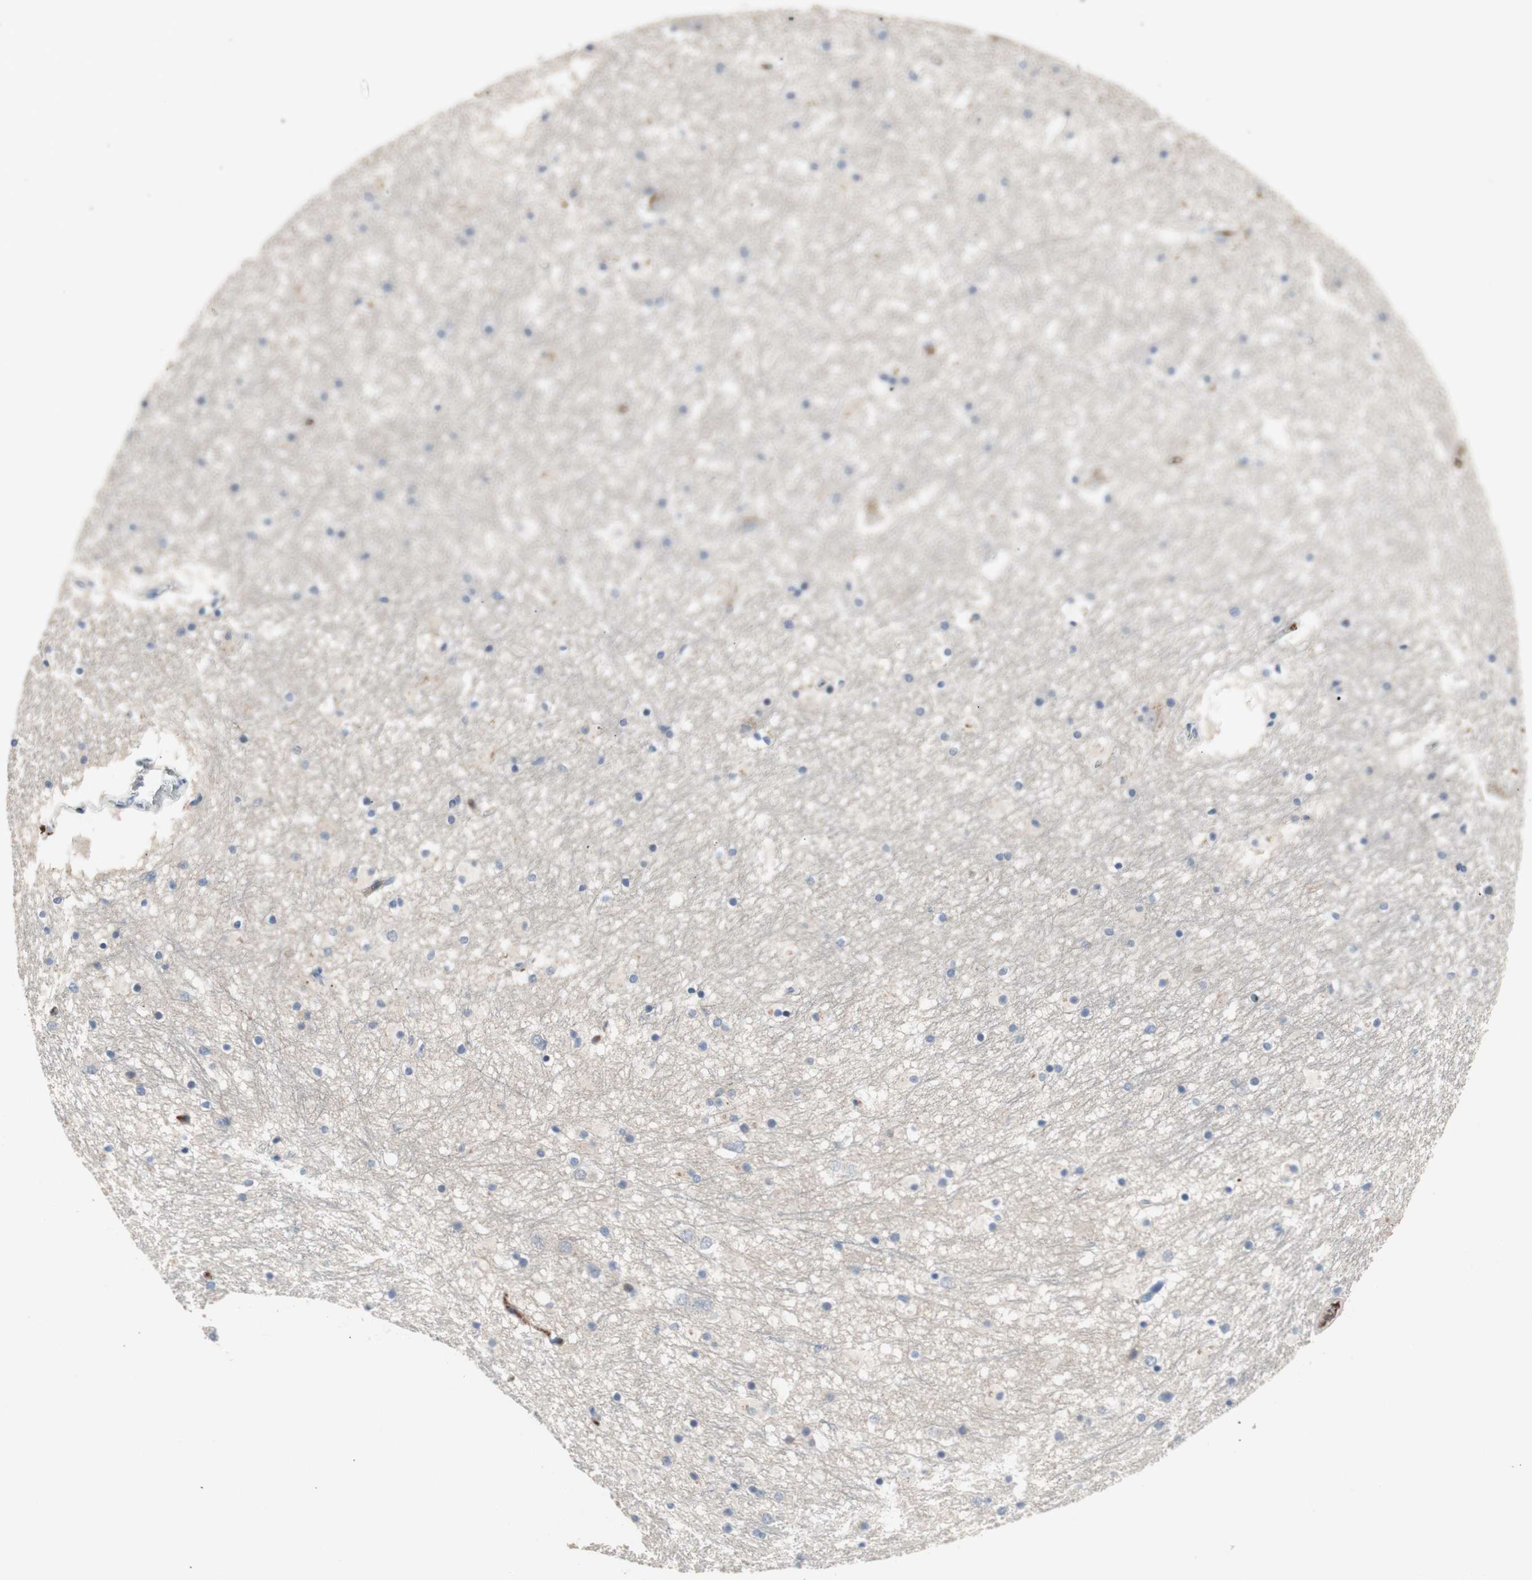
{"staining": {"intensity": "negative", "quantity": "none", "location": "none"}, "tissue": "hippocampus", "cell_type": "Glial cells", "image_type": "normal", "snomed": [{"axis": "morphology", "description": "Normal tissue, NOS"}, {"axis": "topography", "description": "Hippocampus"}], "caption": "This is a micrograph of immunohistochemistry (IHC) staining of benign hippocampus, which shows no expression in glial cells. (DAB (3,3'-diaminobenzidine) immunohistochemistry visualized using brightfield microscopy, high magnification).", "gene": "ALPL", "patient": {"sex": "male", "age": 45}}